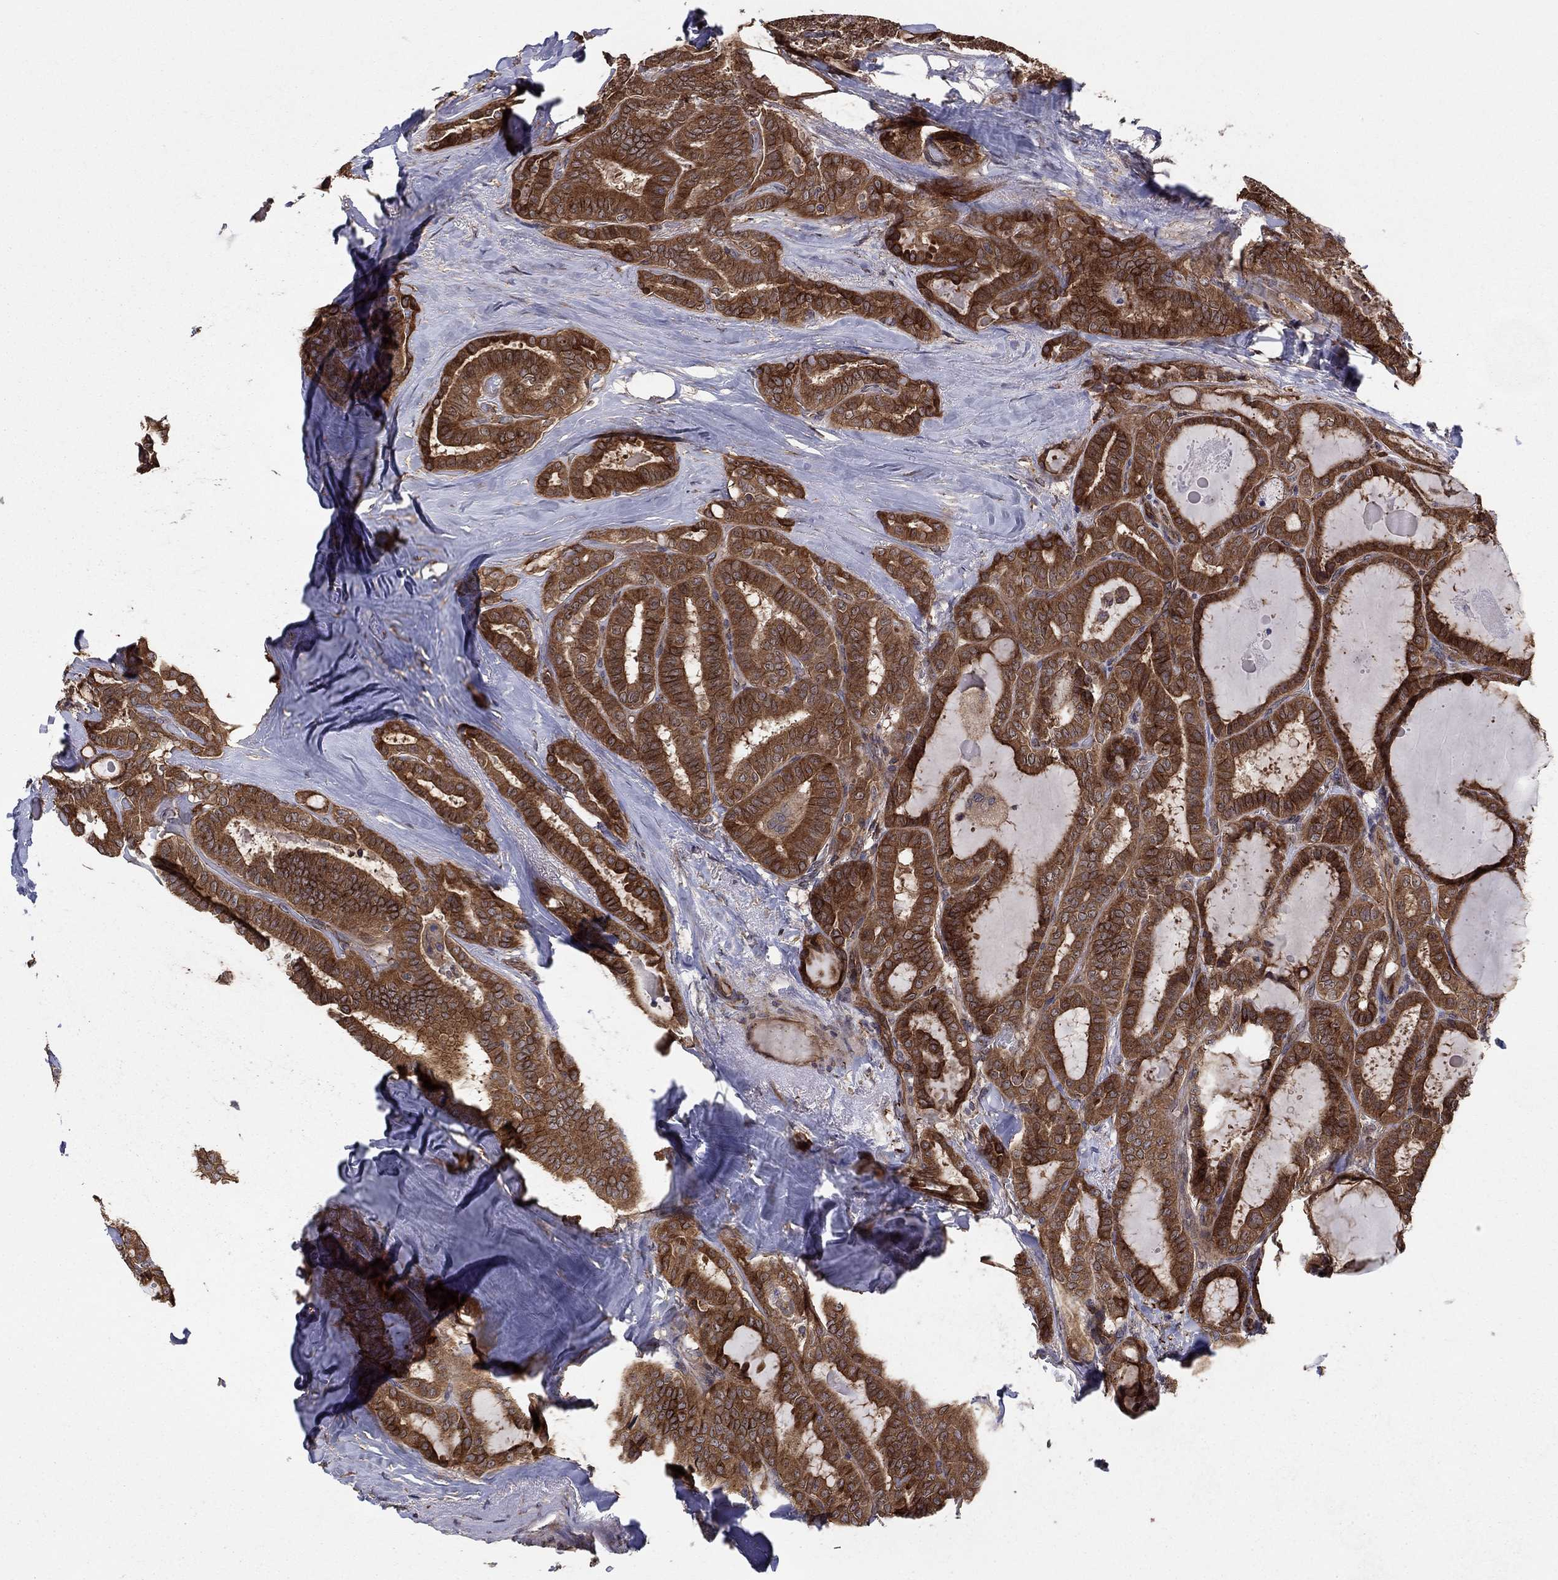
{"staining": {"intensity": "strong", "quantity": ">75%", "location": "cytoplasmic/membranous"}, "tissue": "thyroid cancer", "cell_type": "Tumor cells", "image_type": "cancer", "snomed": [{"axis": "morphology", "description": "Papillary adenocarcinoma, NOS"}, {"axis": "topography", "description": "Thyroid gland"}], "caption": "Thyroid cancer (papillary adenocarcinoma) tissue exhibits strong cytoplasmic/membranous staining in about >75% of tumor cells (brown staining indicates protein expression, while blue staining denotes nuclei).", "gene": "BMERB1", "patient": {"sex": "female", "age": 39}}